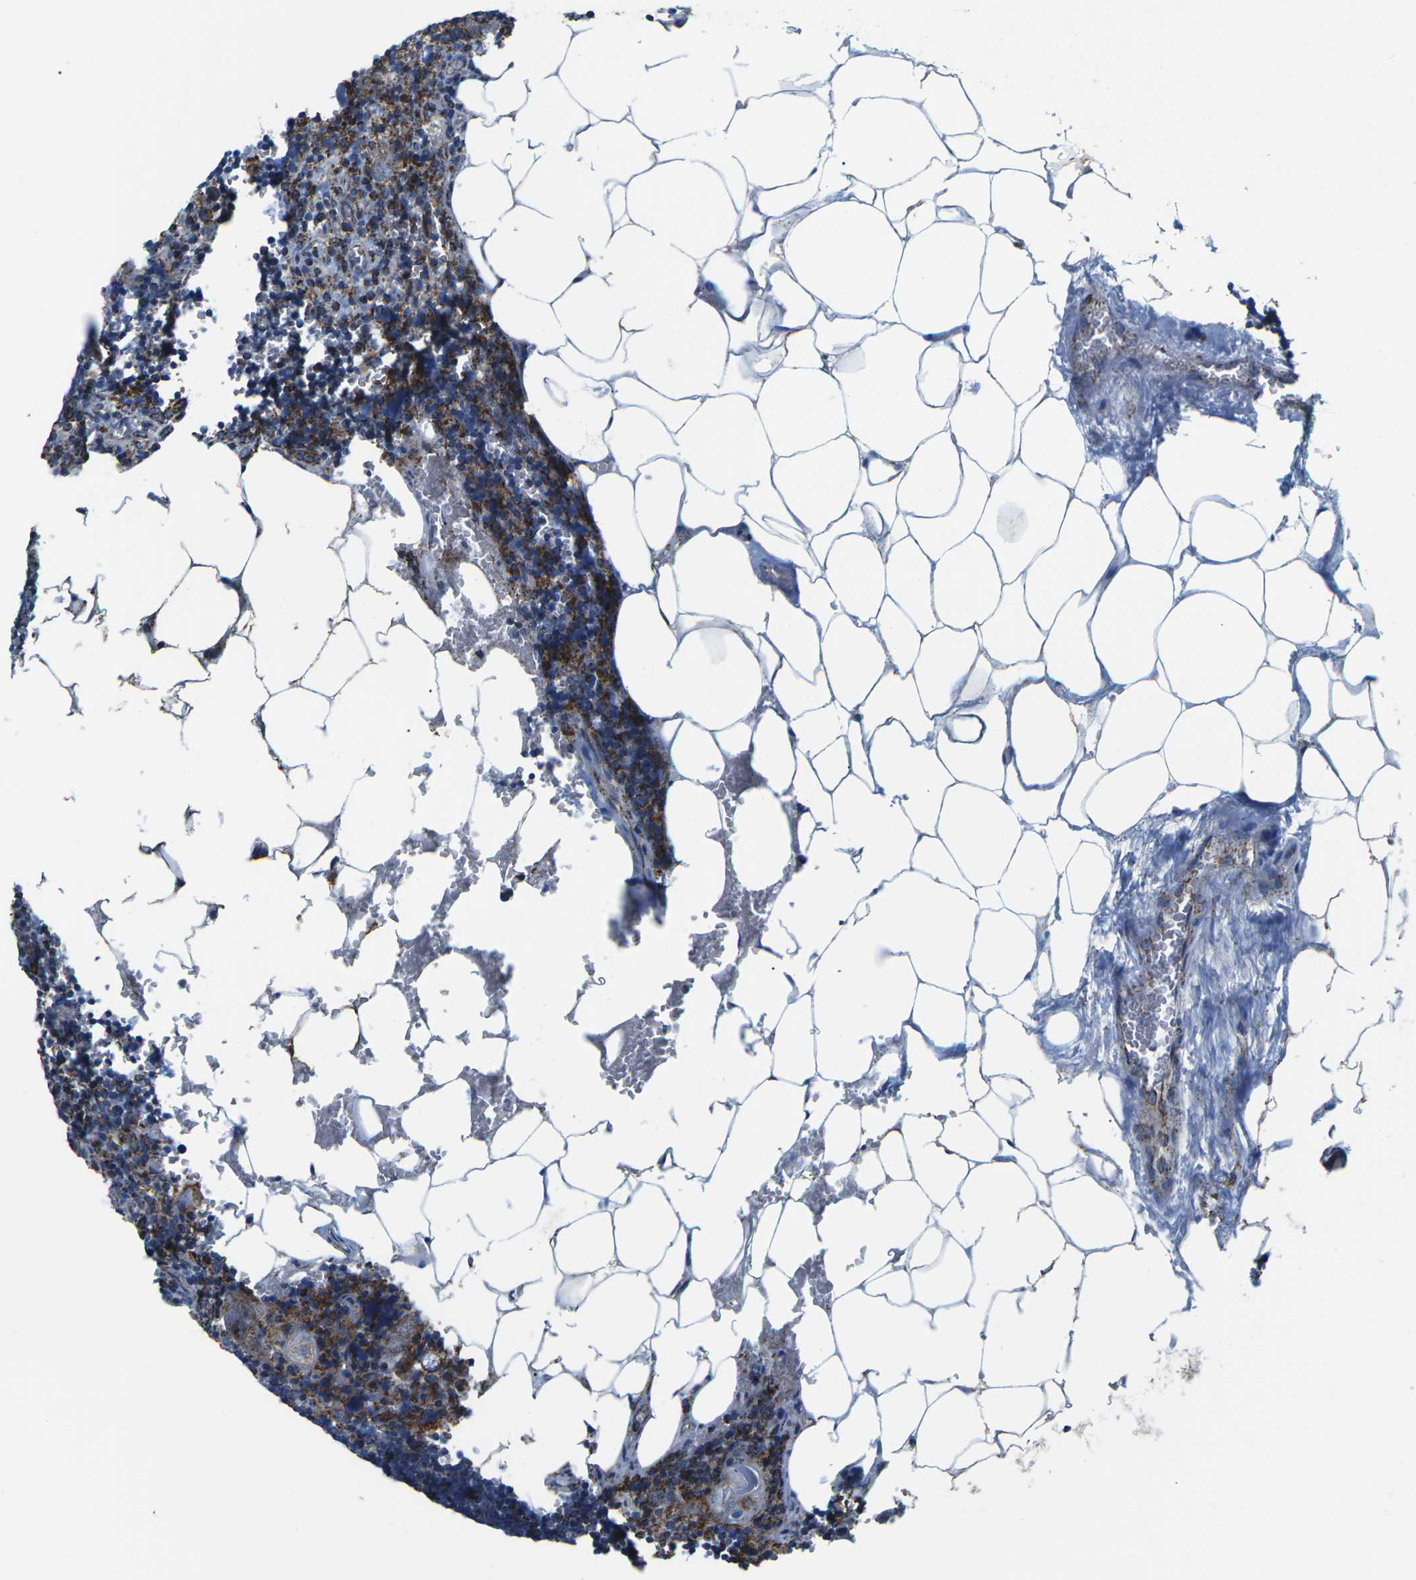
{"staining": {"intensity": "strong", "quantity": ">75%", "location": "cytoplasmic/membranous"}, "tissue": "lymph node", "cell_type": "Germinal center cells", "image_type": "normal", "snomed": [{"axis": "morphology", "description": "Normal tissue, NOS"}, {"axis": "topography", "description": "Lymph node"}], "caption": "Protein positivity by immunohistochemistry exhibits strong cytoplasmic/membranous positivity in about >75% of germinal center cells in benign lymph node. The staining is performed using DAB (3,3'-diaminobenzidine) brown chromogen to label protein expression. The nuclei are counter-stained blue using hematoxylin.", "gene": "MT", "patient": {"sex": "male", "age": 33}}